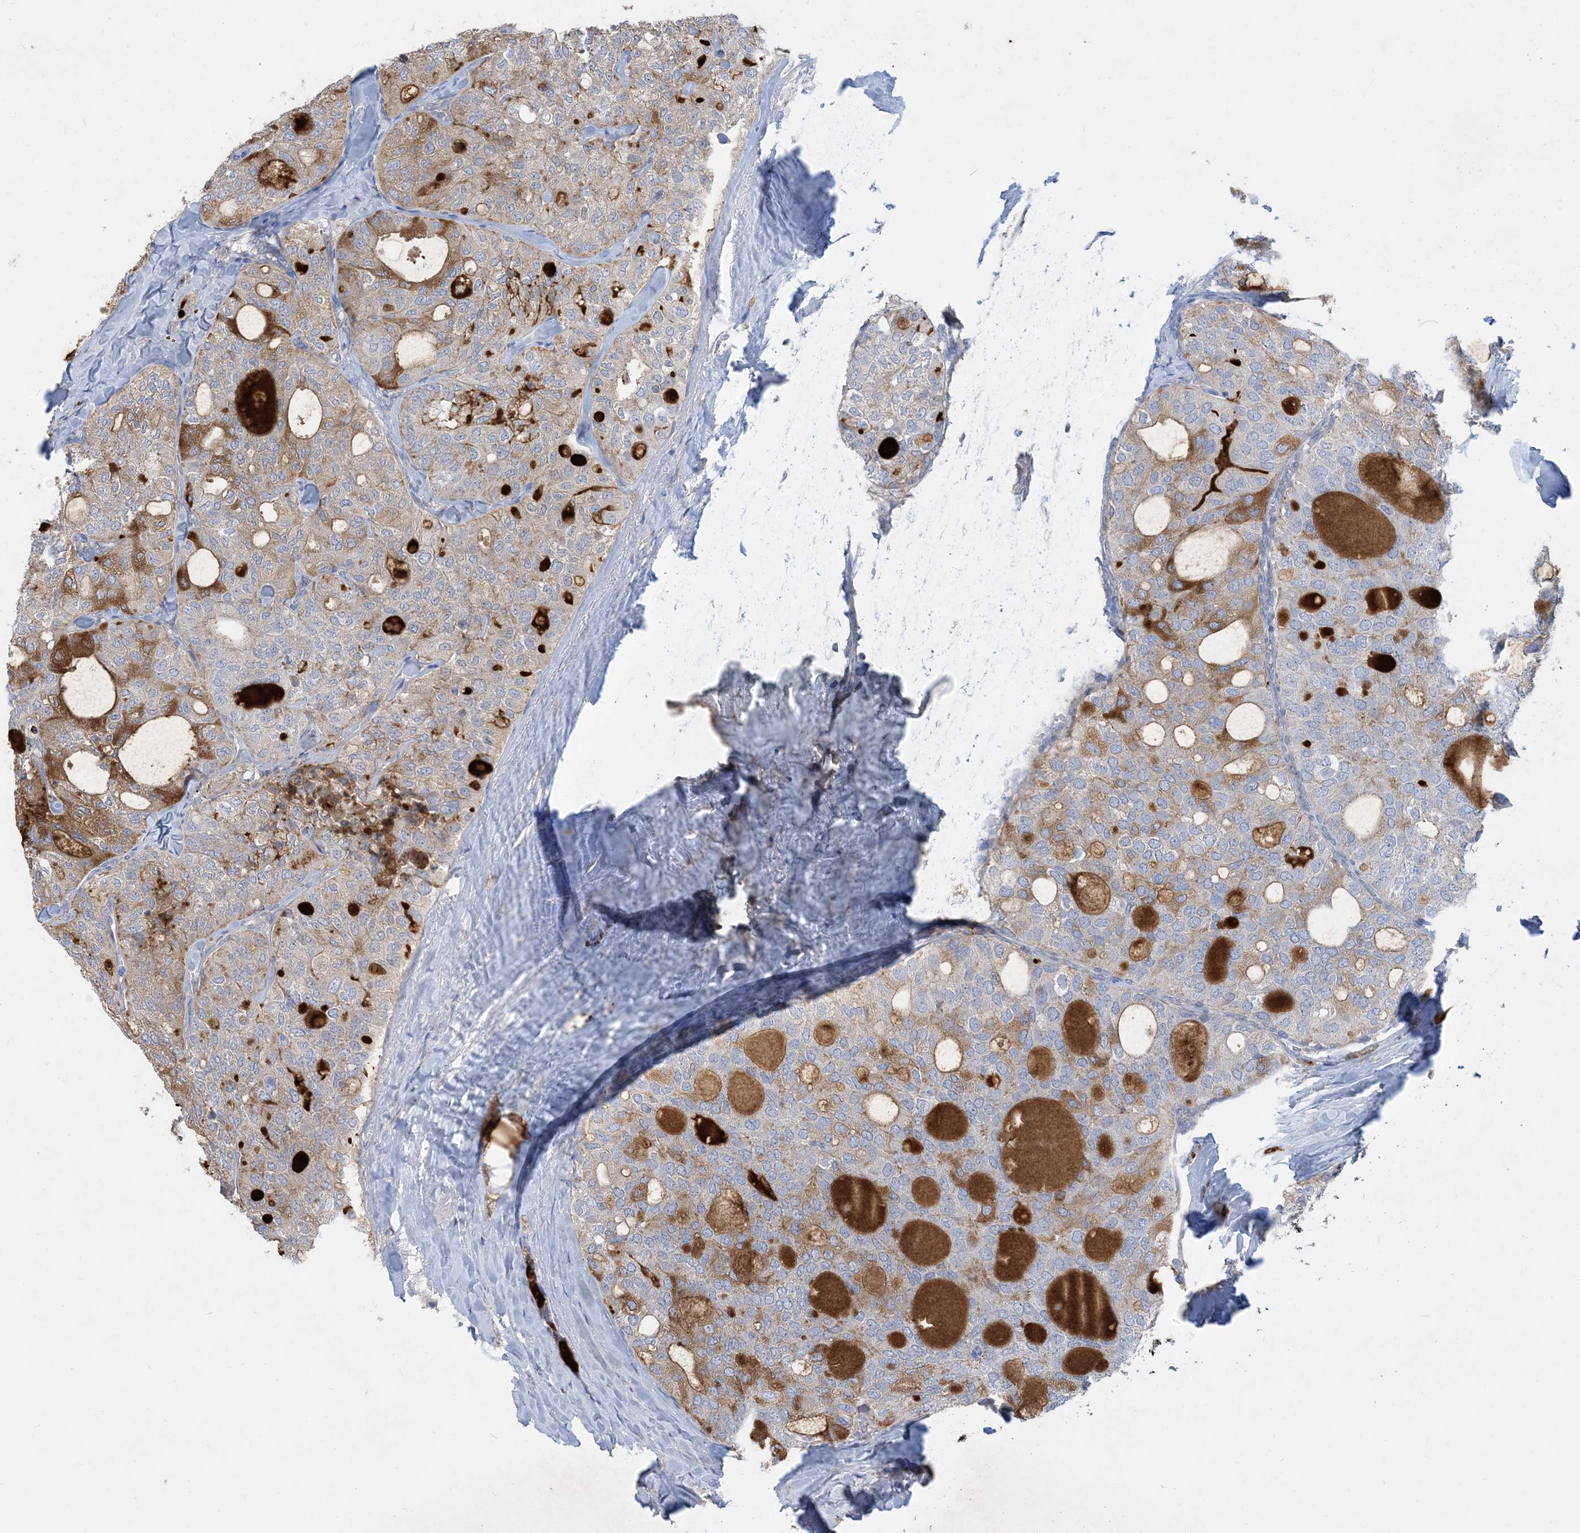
{"staining": {"intensity": "moderate", "quantity": "<25%", "location": "cytoplasmic/membranous"}, "tissue": "thyroid cancer", "cell_type": "Tumor cells", "image_type": "cancer", "snomed": [{"axis": "morphology", "description": "Follicular adenoma carcinoma, NOS"}, {"axis": "topography", "description": "Thyroid gland"}], "caption": "Human follicular adenoma carcinoma (thyroid) stained with a protein marker exhibits moderate staining in tumor cells.", "gene": "ECHDC1", "patient": {"sex": "male", "age": 75}}